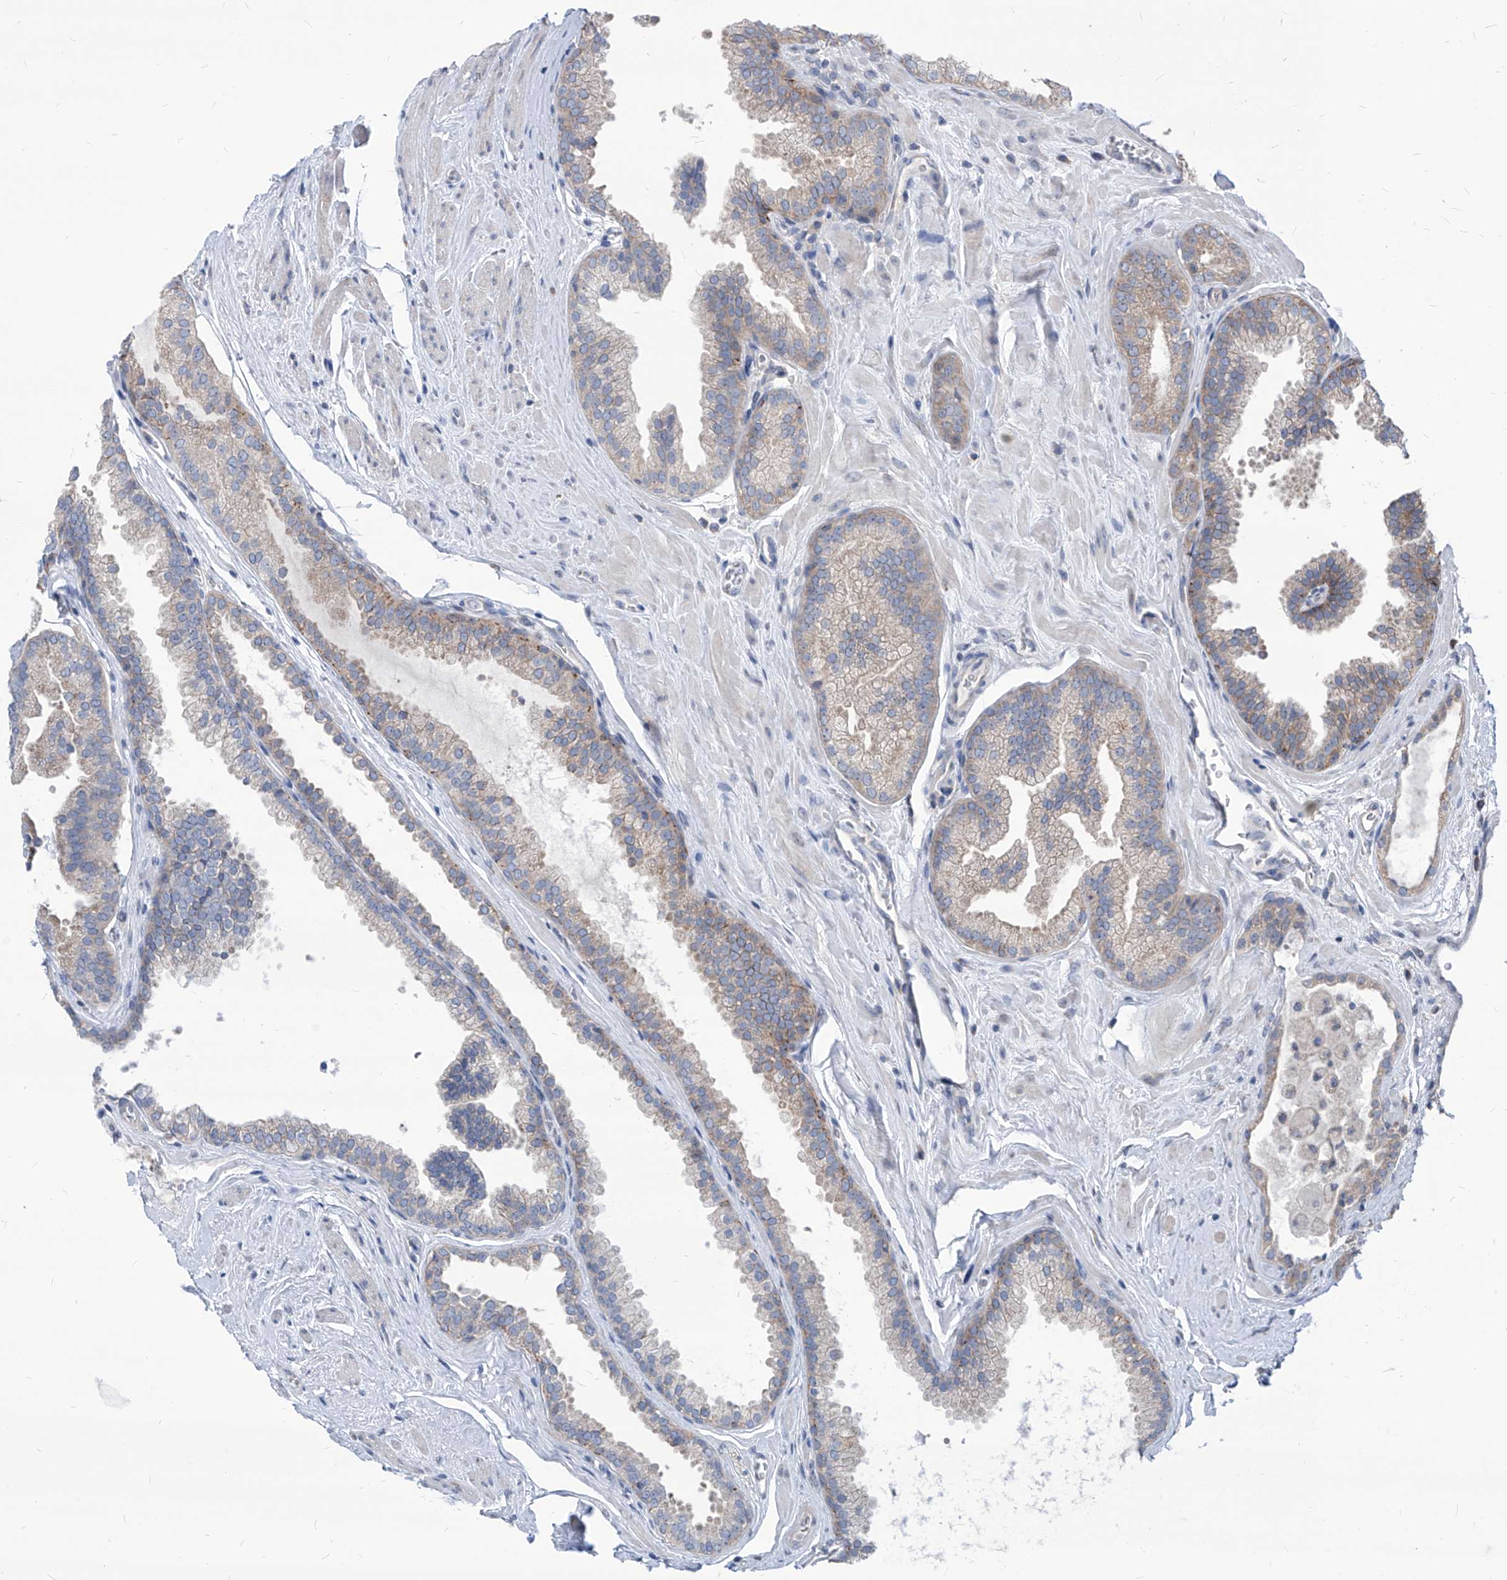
{"staining": {"intensity": "weak", "quantity": "<25%", "location": "cytoplasmic/membranous"}, "tissue": "prostate cancer", "cell_type": "Tumor cells", "image_type": "cancer", "snomed": [{"axis": "morphology", "description": "Adenocarcinoma, Low grade"}, {"axis": "topography", "description": "Prostate"}], "caption": "DAB immunohistochemical staining of prostate cancer reveals no significant staining in tumor cells.", "gene": "AGPS", "patient": {"sex": "male", "age": 62}}